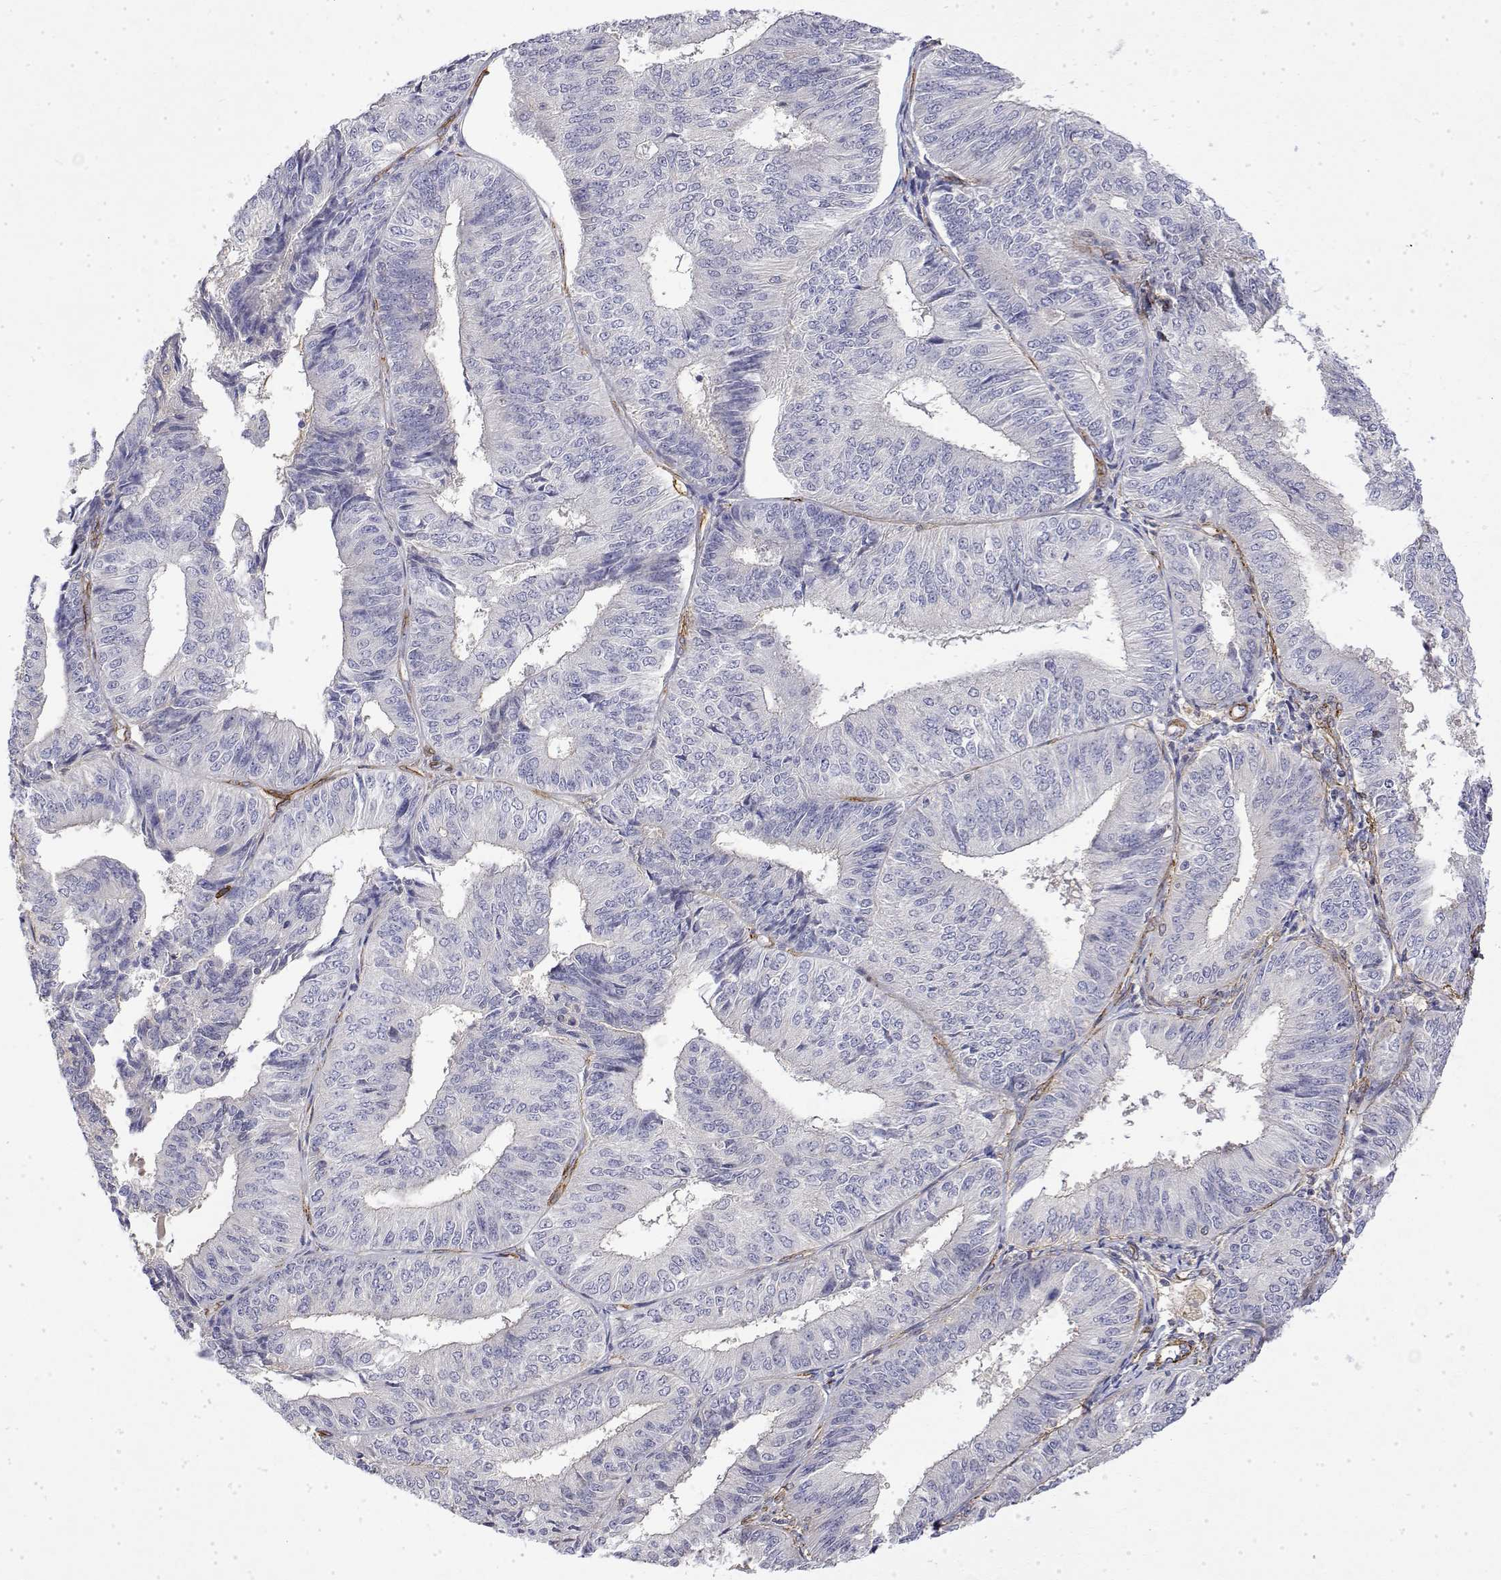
{"staining": {"intensity": "negative", "quantity": "none", "location": "none"}, "tissue": "endometrial cancer", "cell_type": "Tumor cells", "image_type": "cancer", "snomed": [{"axis": "morphology", "description": "Adenocarcinoma, NOS"}, {"axis": "topography", "description": "Endometrium"}], "caption": "A high-resolution micrograph shows IHC staining of endometrial cancer, which reveals no significant staining in tumor cells. Brightfield microscopy of immunohistochemistry (IHC) stained with DAB (3,3'-diaminobenzidine) (brown) and hematoxylin (blue), captured at high magnification.", "gene": "SOWAHD", "patient": {"sex": "female", "age": 58}}